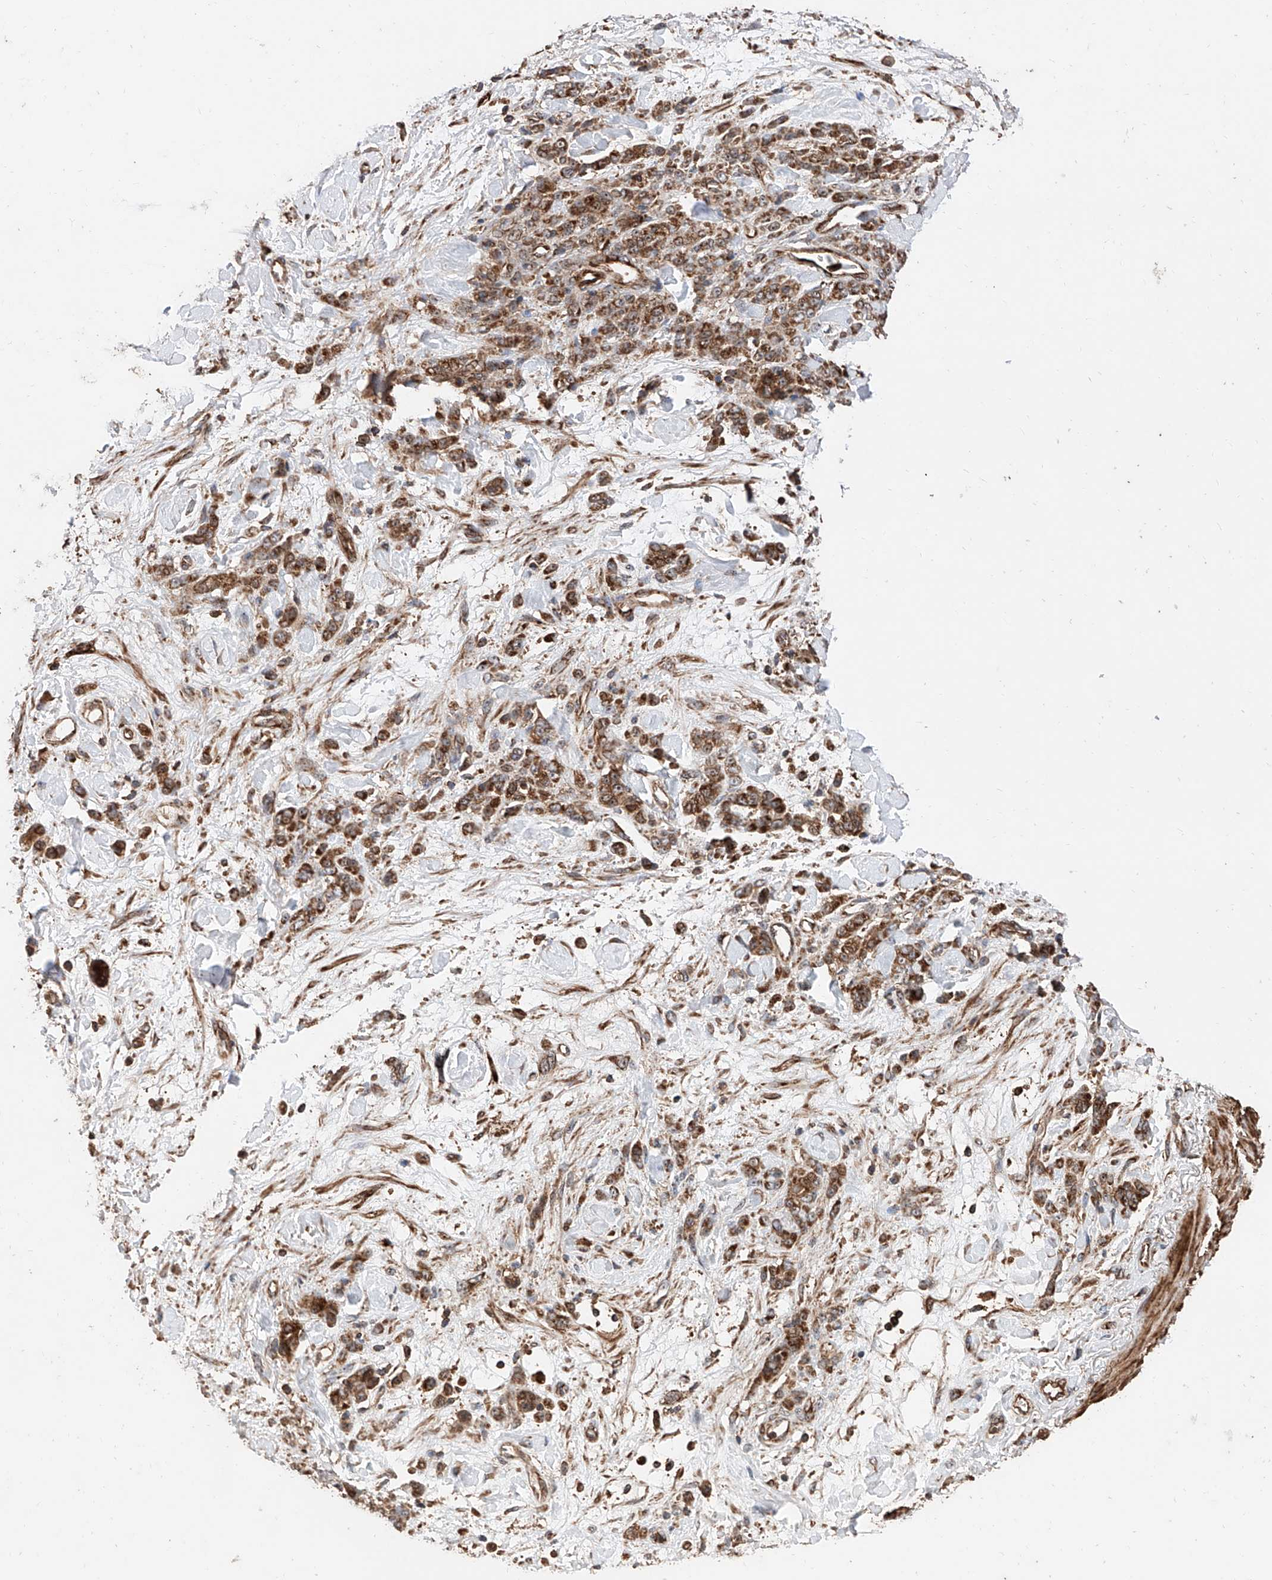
{"staining": {"intensity": "moderate", "quantity": ">75%", "location": "cytoplasmic/membranous"}, "tissue": "stomach cancer", "cell_type": "Tumor cells", "image_type": "cancer", "snomed": [{"axis": "morphology", "description": "Normal tissue, NOS"}, {"axis": "morphology", "description": "Adenocarcinoma, NOS"}, {"axis": "topography", "description": "Stomach"}], "caption": "Stomach cancer was stained to show a protein in brown. There is medium levels of moderate cytoplasmic/membranous positivity in approximately >75% of tumor cells.", "gene": "PISD", "patient": {"sex": "male", "age": 82}}